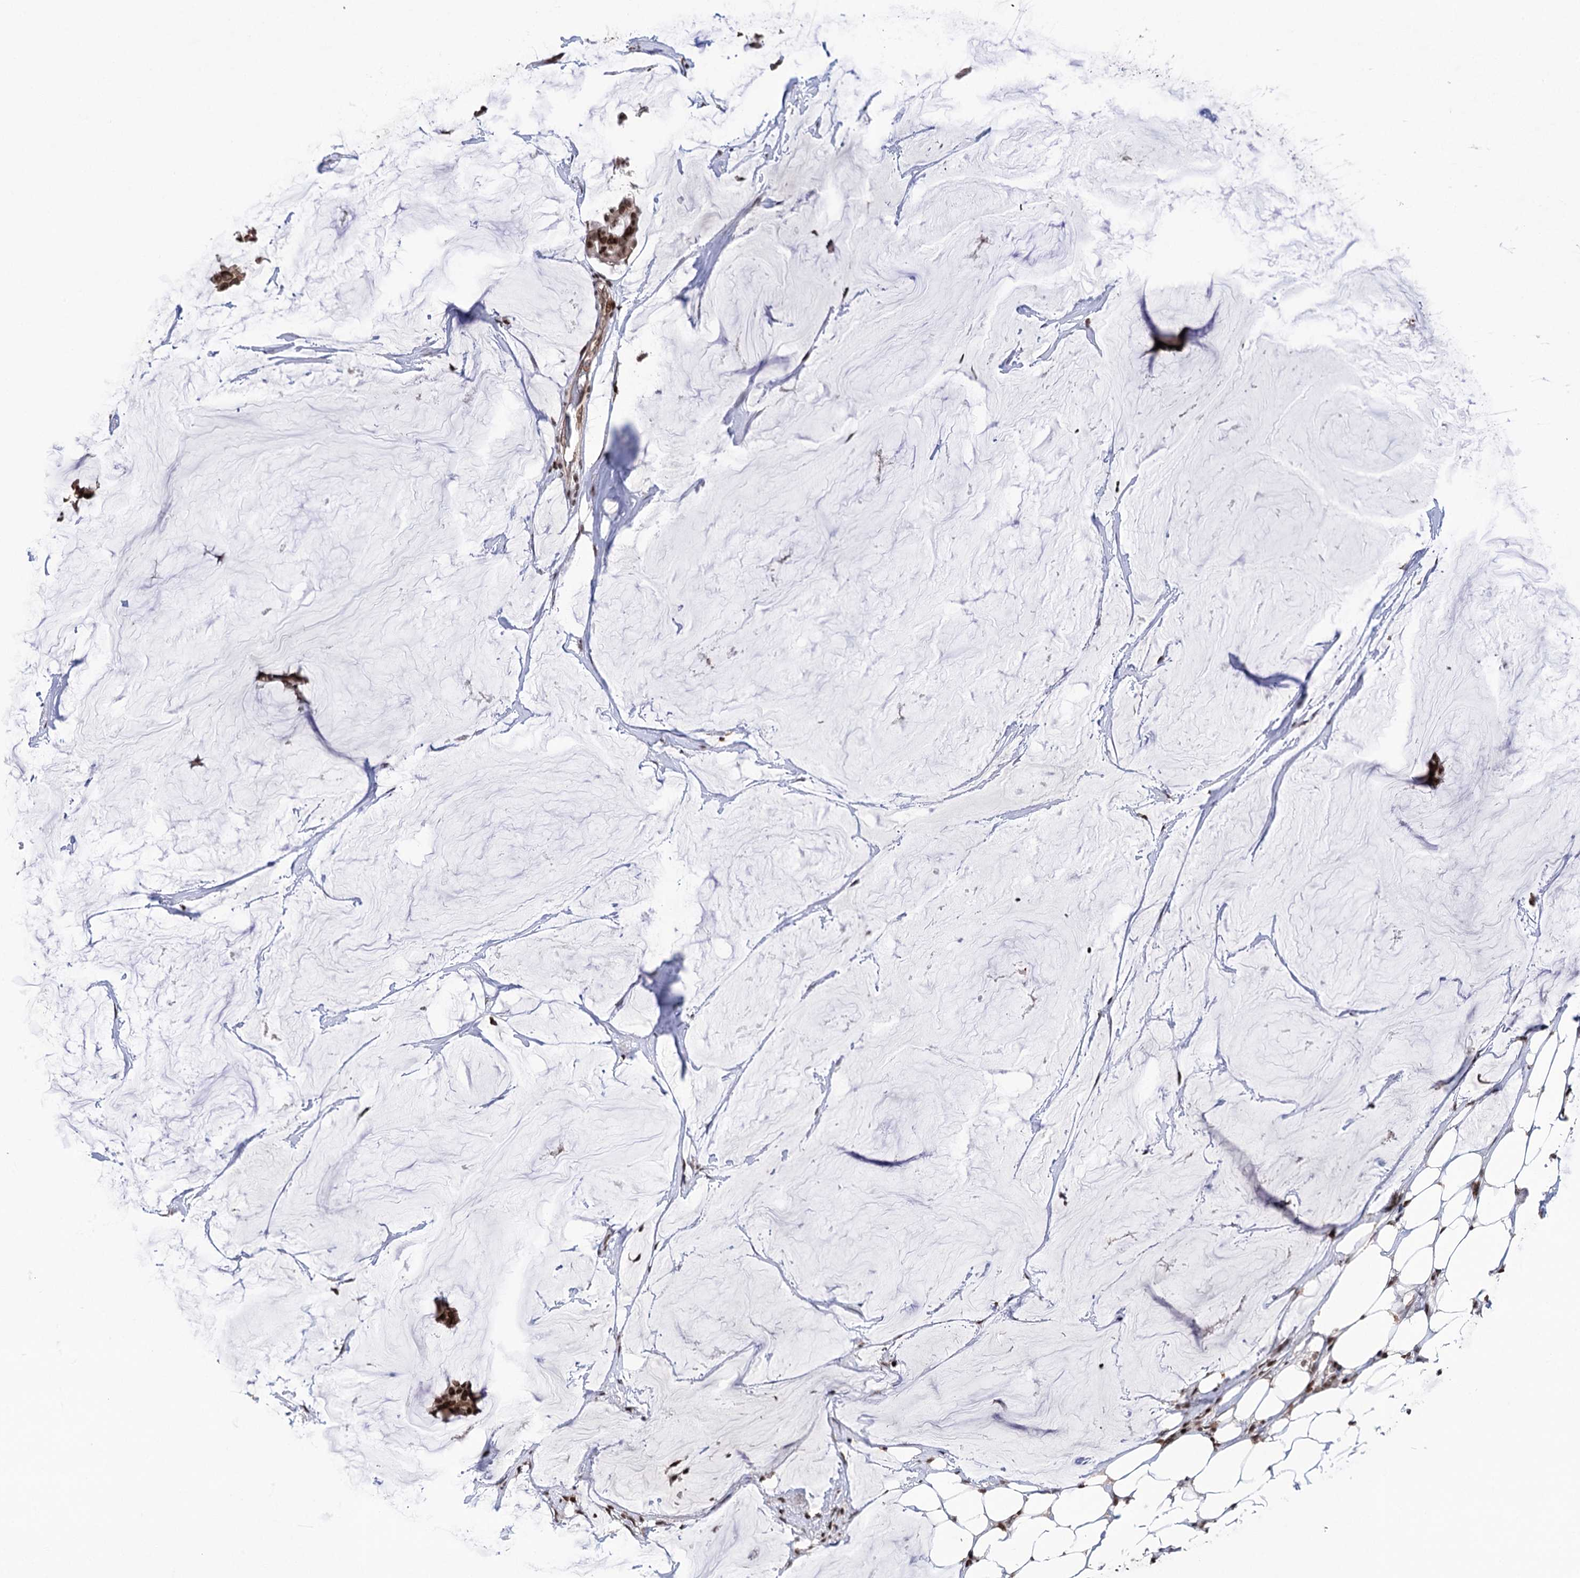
{"staining": {"intensity": "moderate", "quantity": ">75%", "location": "nuclear"}, "tissue": "breast cancer", "cell_type": "Tumor cells", "image_type": "cancer", "snomed": [{"axis": "morphology", "description": "Duct carcinoma"}, {"axis": "topography", "description": "Breast"}], "caption": "Human breast intraductal carcinoma stained with a protein marker demonstrates moderate staining in tumor cells.", "gene": "CCDC77", "patient": {"sex": "female", "age": 93}}